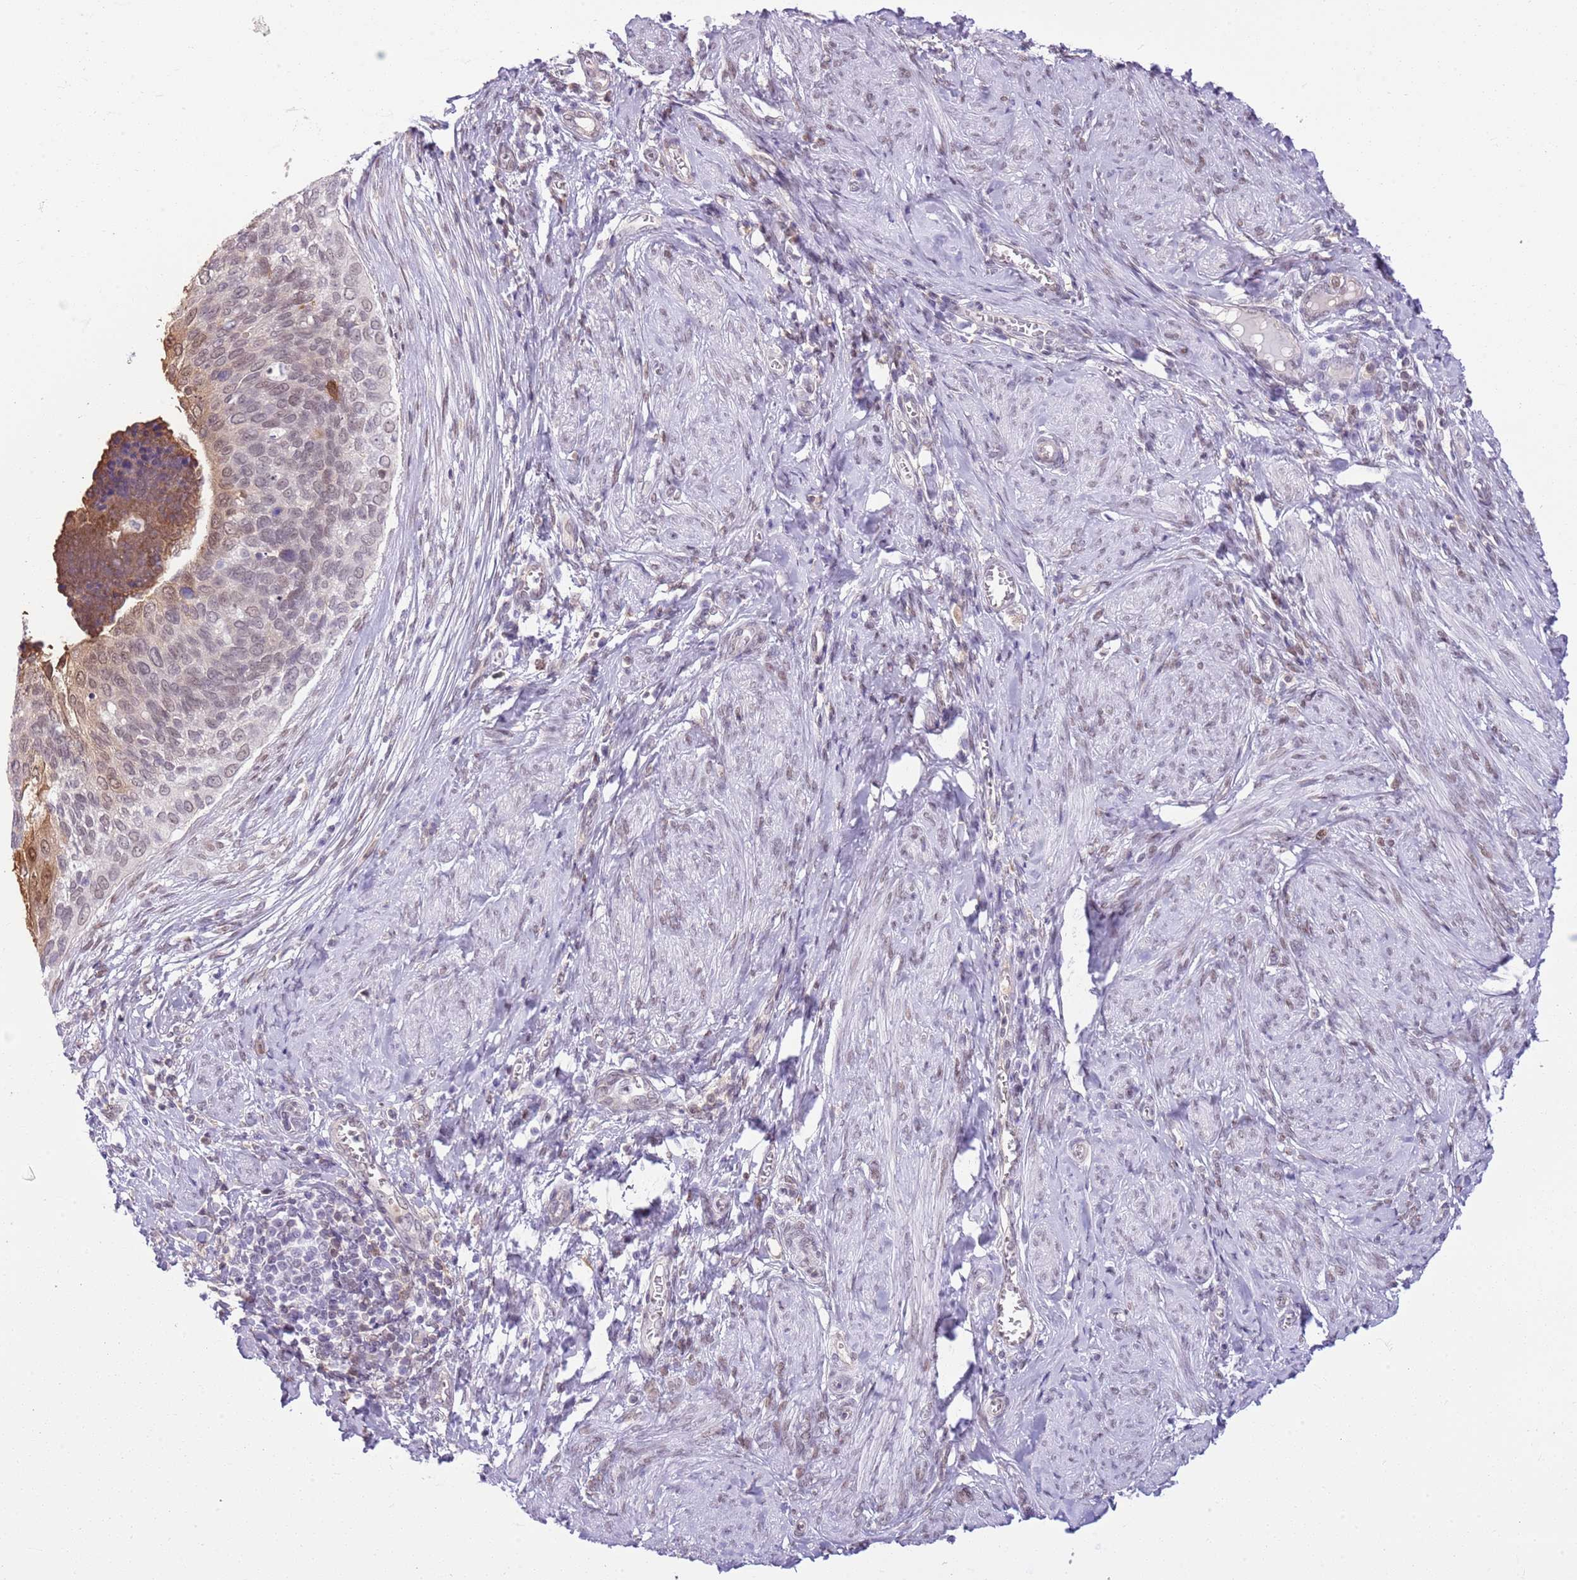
{"staining": {"intensity": "moderate", "quantity": "25%-75%", "location": "cytoplasmic/membranous,nuclear"}, "tissue": "cervical cancer", "cell_type": "Tumor cells", "image_type": "cancer", "snomed": [{"axis": "morphology", "description": "Squamous cell carcinoma, NOS"}, {"axis": "topography", "description": "Cervix"}], "caption": "Immunohistochemistry (DAB) staining of cervical cancer (squamous cell carcinoma) displays moderate cytoplasmic/membranous and nuclear protein expression in about 25%-75% of tumor cells. (DAB IHC with brightfield microscopy, high magnification).", "gene": "DHX32", "patient": {"sex": "female", "age": 80}}